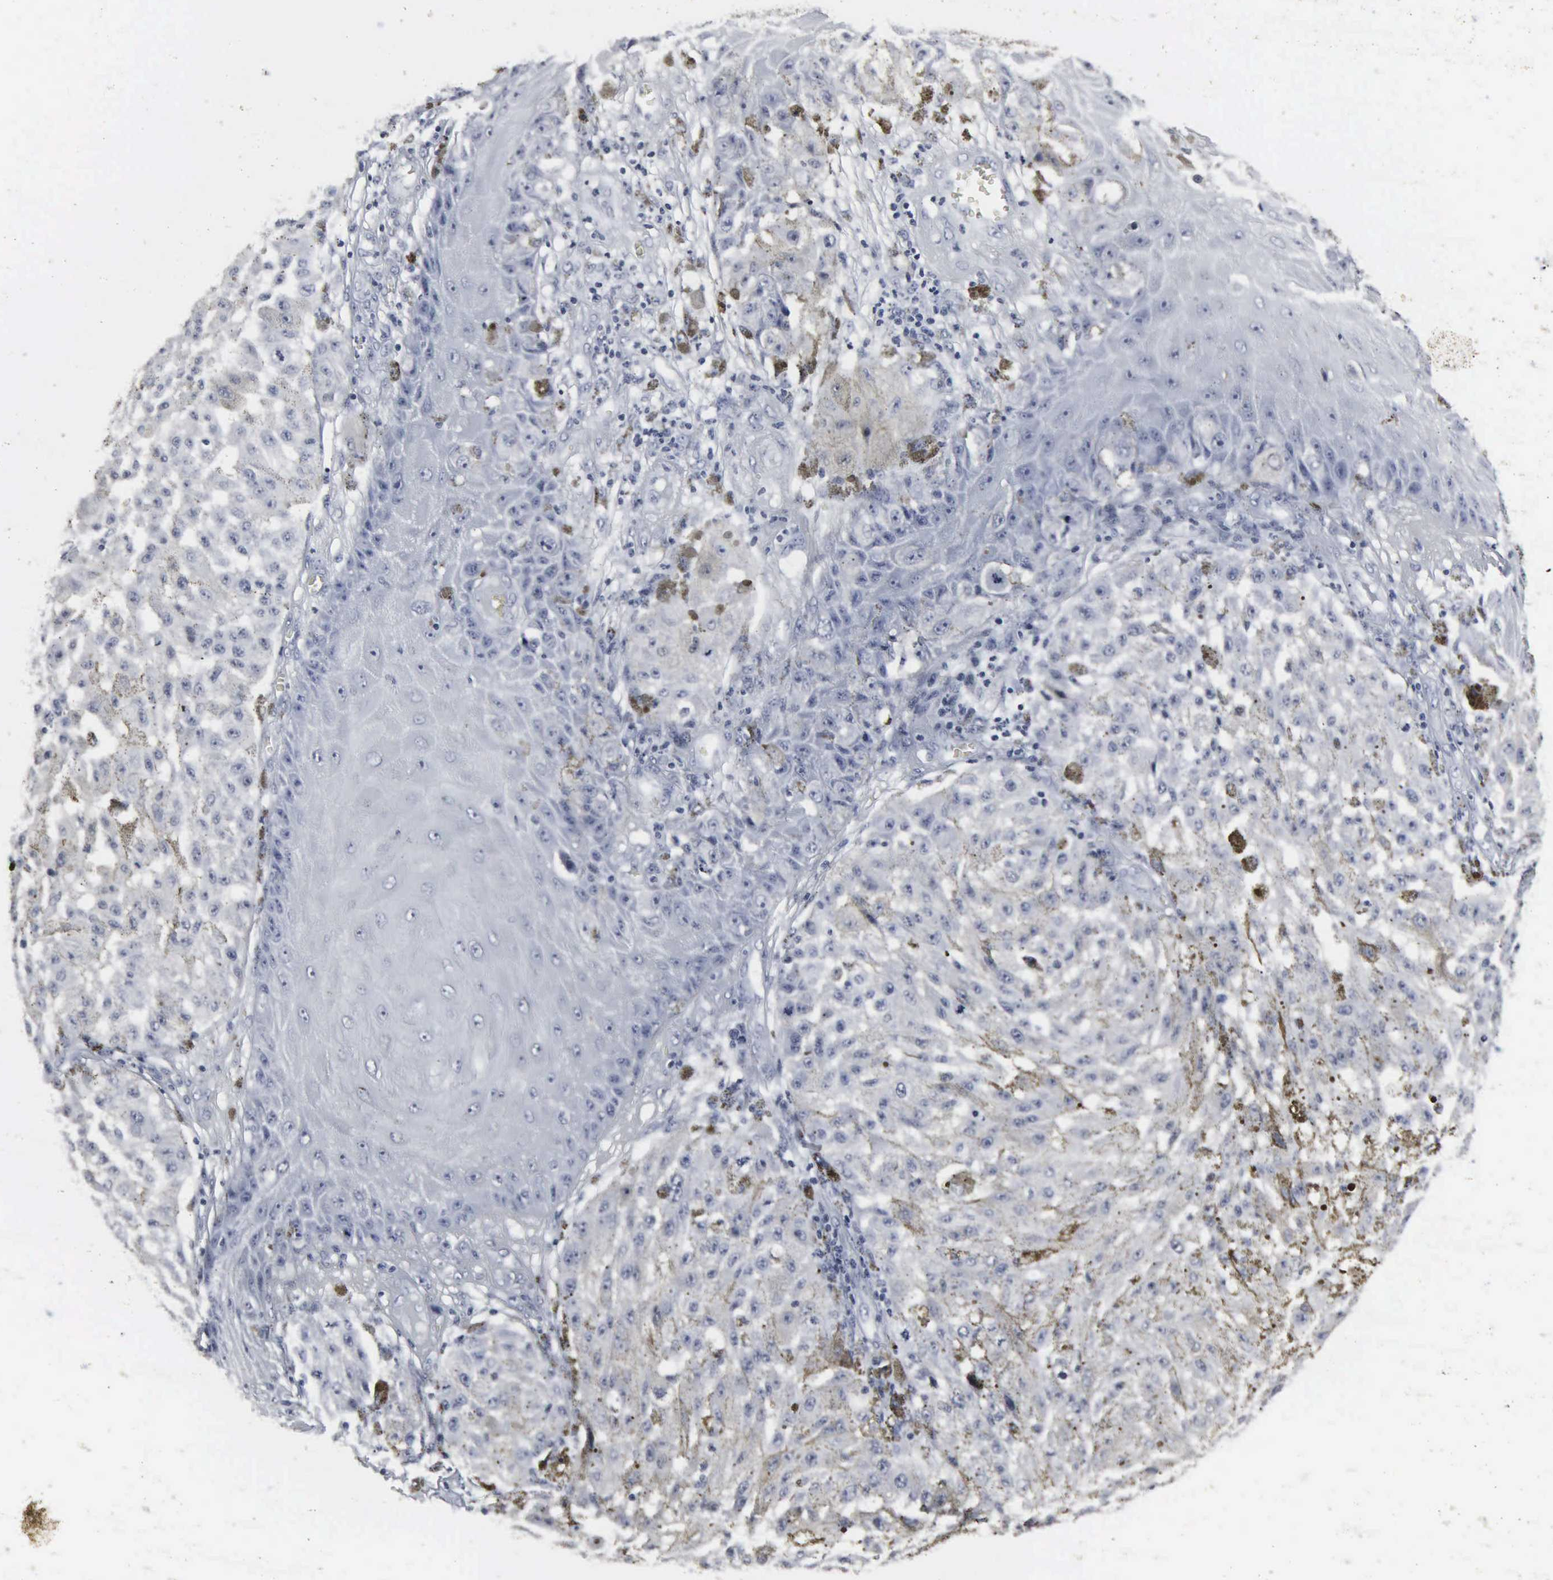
{"staining": {"intensity": "negative", "quantity": "none", "location": "none"}, "tissue": "melanoma", "cell_type": "Tumor cells", "image_type": "cancer", "snomed": [{"axis": "morphology", "description": "Malignant melanoma, NOS"}, {"axis": "topography", "description": "Skin"}], "caption": "IHC histopathology image of human melanoma stained for a protein (brown), which shows no expression in tumor cells.", "gene": "DGCR2", "patient": {"sex": "female", "age": 64}}